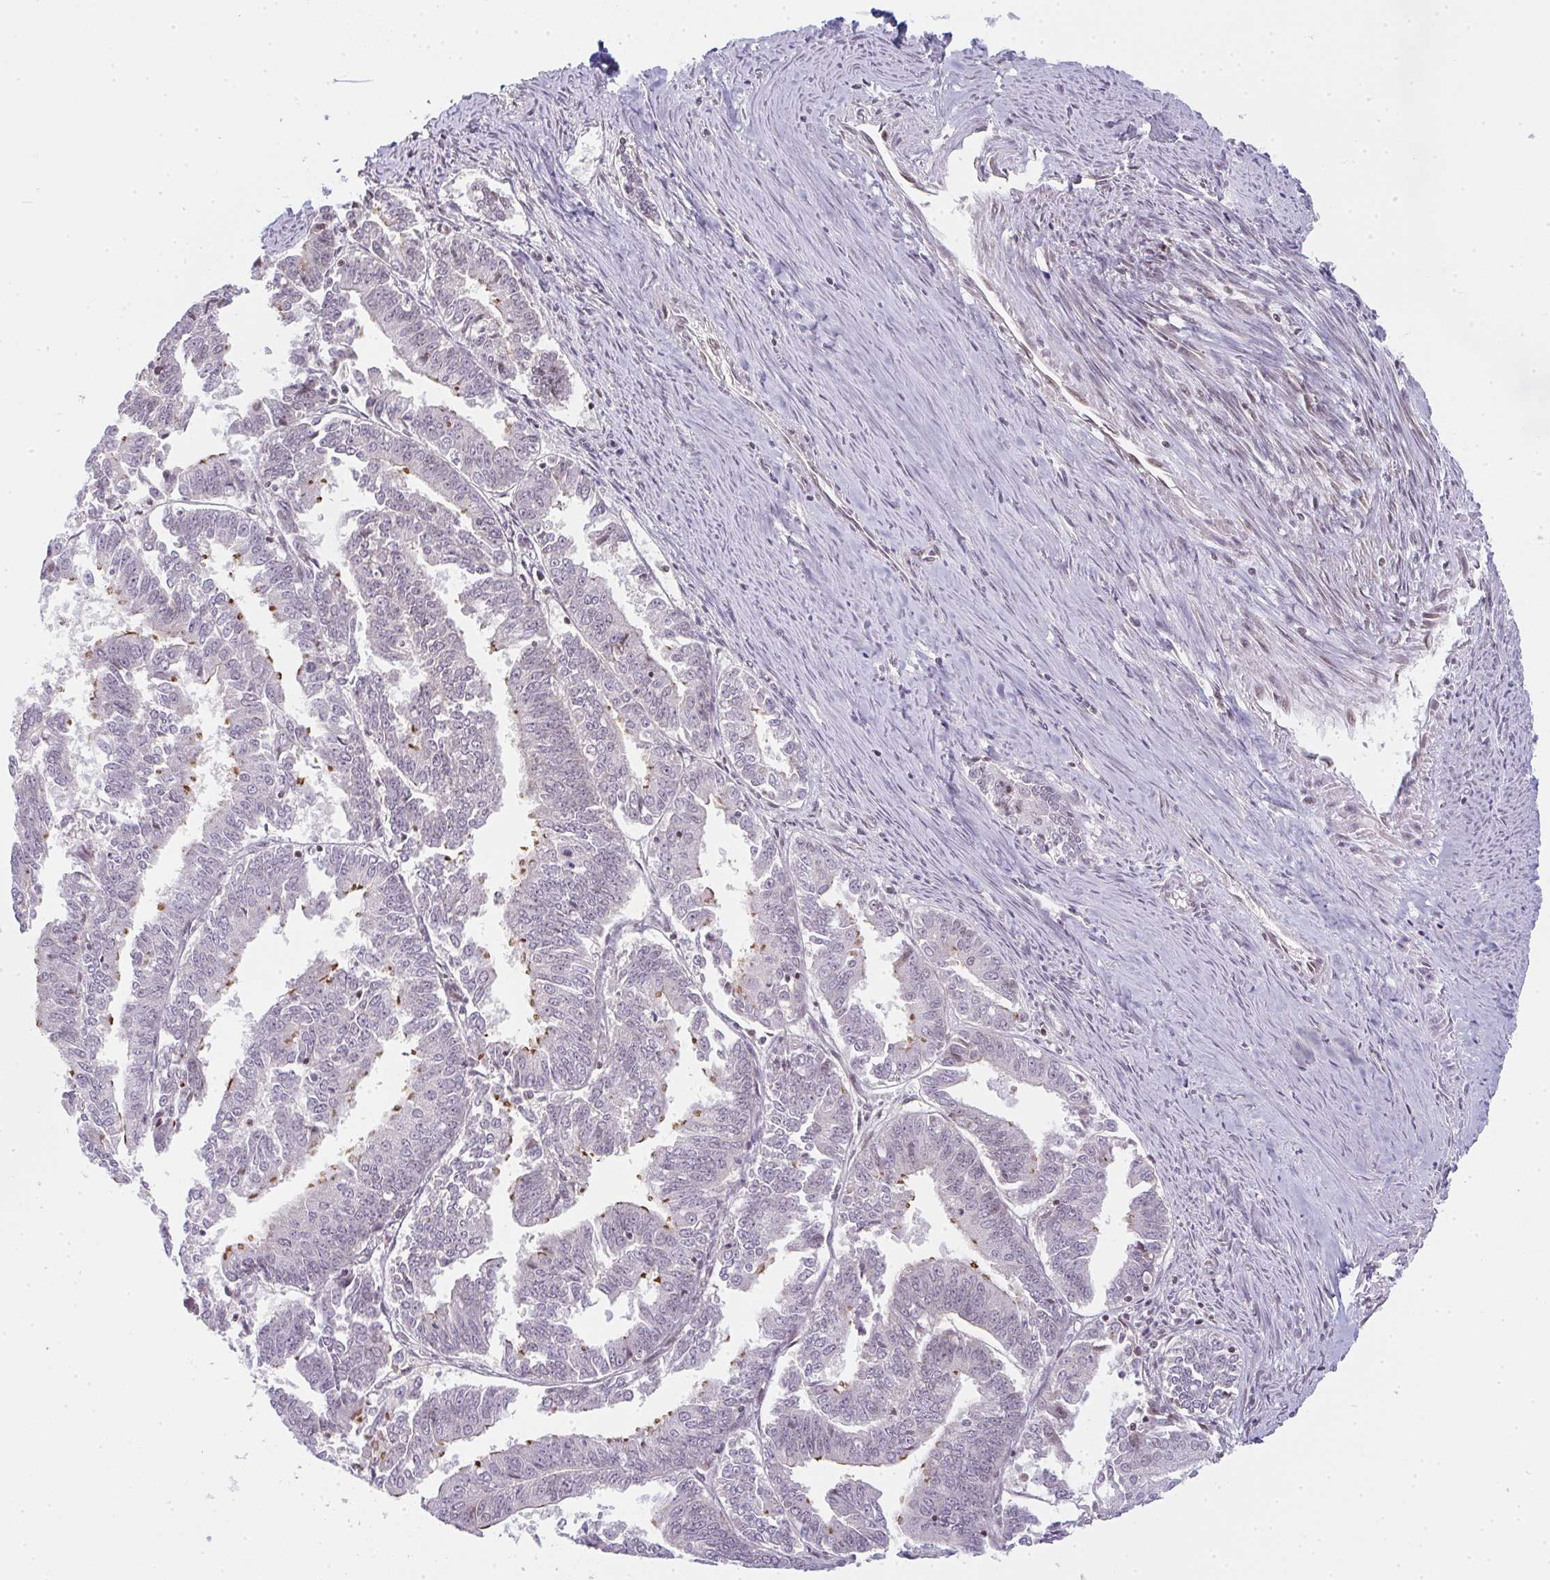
{"staining": {"intensity": "negative", "quantity": "none", "location": "none"}, "tissue": "endometrial cancer", "cell_type": "Tumor cells", "image_type": "cancer", "snomed": [{"axis": "morphology", "description": "Adenocarcinoma, NOS"}, {"axis": "topography", "description": "Endometrium"}], "caption": "Immunohistochemistry (IHC) of human adenocarcinoma (endometrial) displays no staining in tumor cells.", "gene": "TMEM237", "patient": {"sex": "female", "age": 73}}